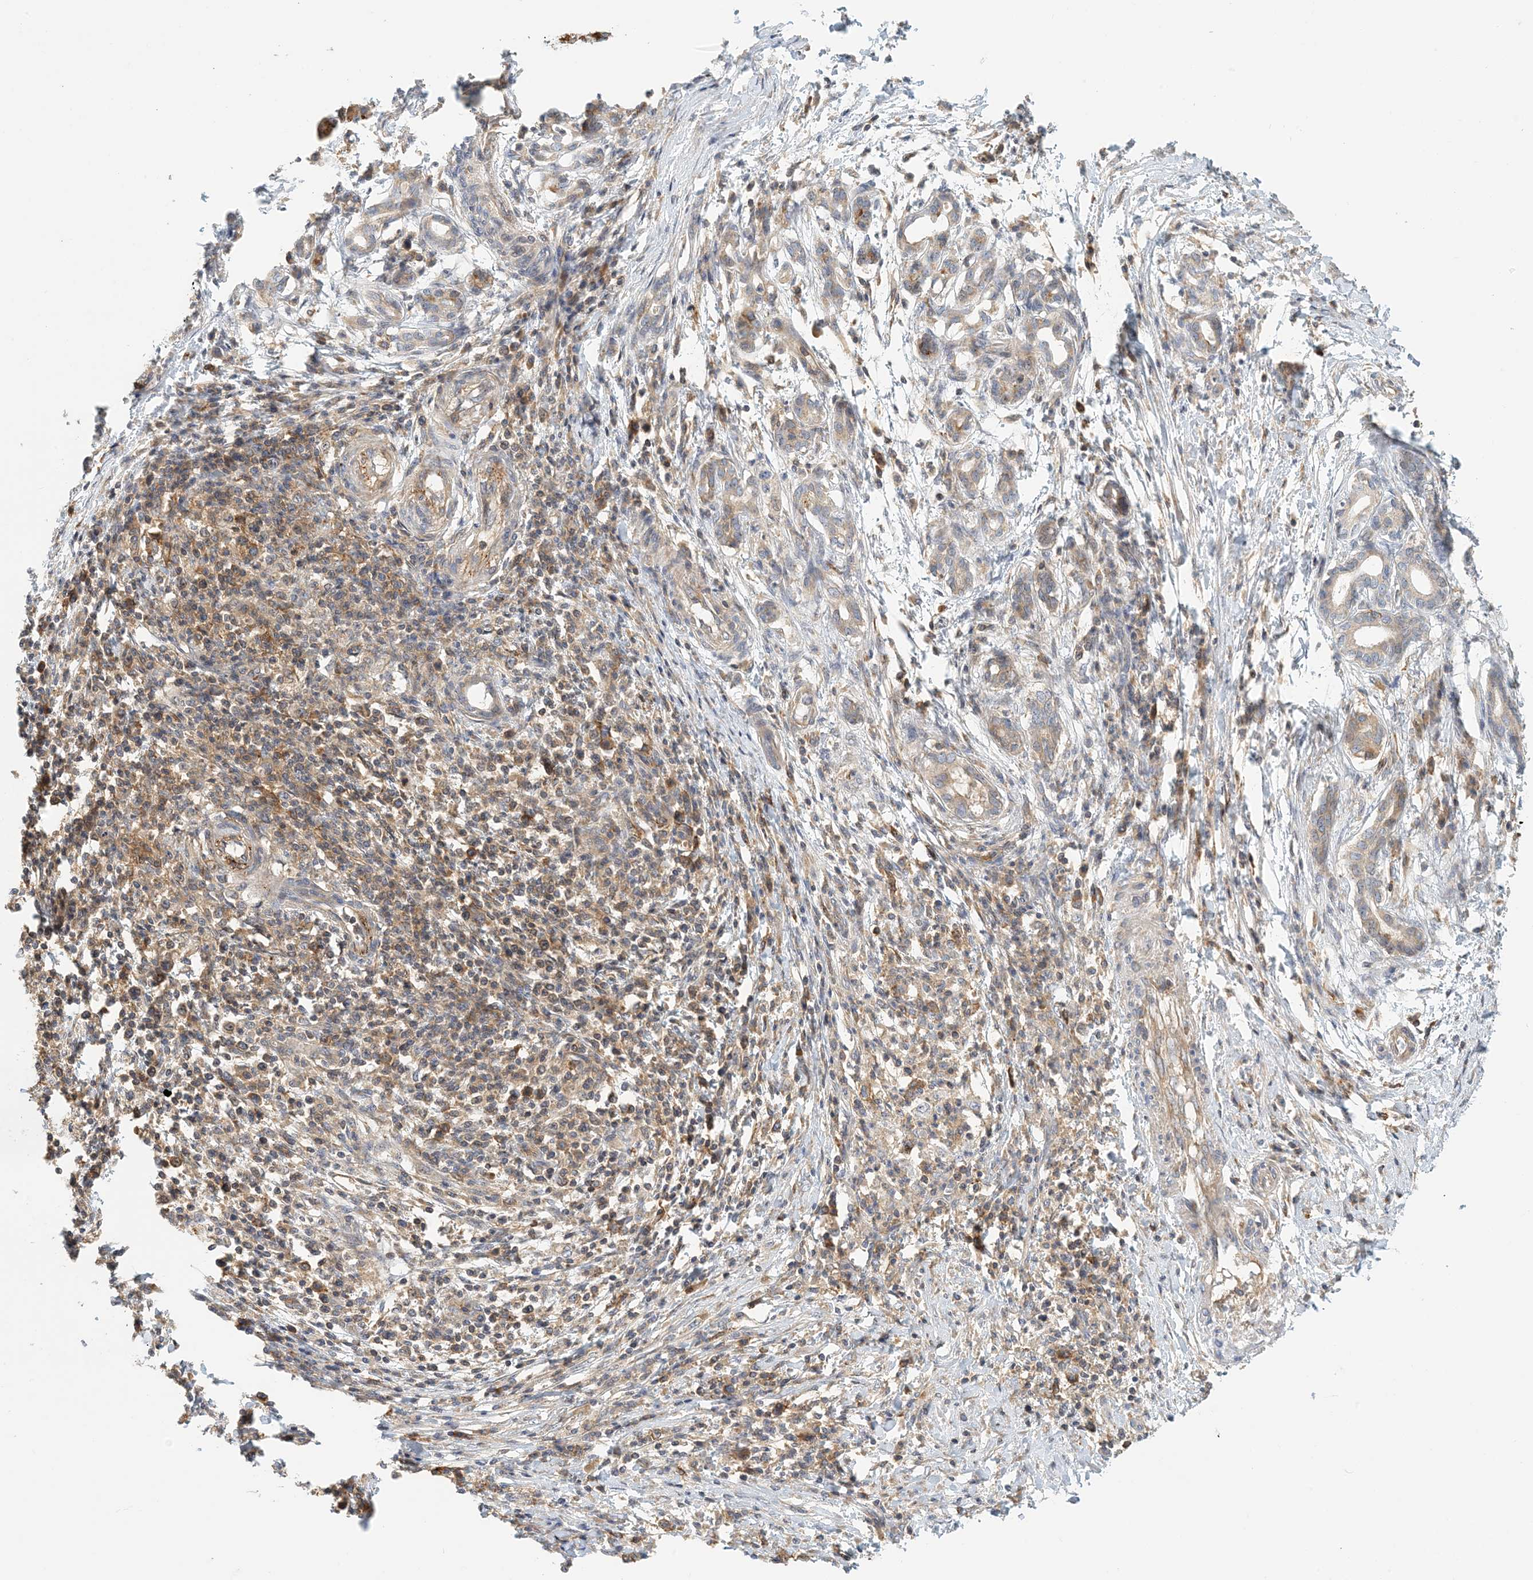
{"staining": {"intensity": "weak", "quantity": "25%-75%", "location": "cytoplasmic/membranous"}, "tissue": "pancreatic cancer", "cell_type": "Tumor cells", "image_type": "cancer", "snomed": [{"axis": "morphology", "description": "Adenocarcinoma, NOS"}, {"axis": "topography", "description": "Pancreas"}], "caption": "Tumor cells exhibit weak cytoplasmic/membranous positivity in approximately 25%-75% of cells in pancreatic adenocarcinoma. The protein of interest is stained brown, and the nuclei are stained in blue (DAB (3,3'-diaminobenzidine) IHC with brightfield microscopy, high magnification).", "gene": "COLEC11", "patient": {"sex": "female", "age": 55}}